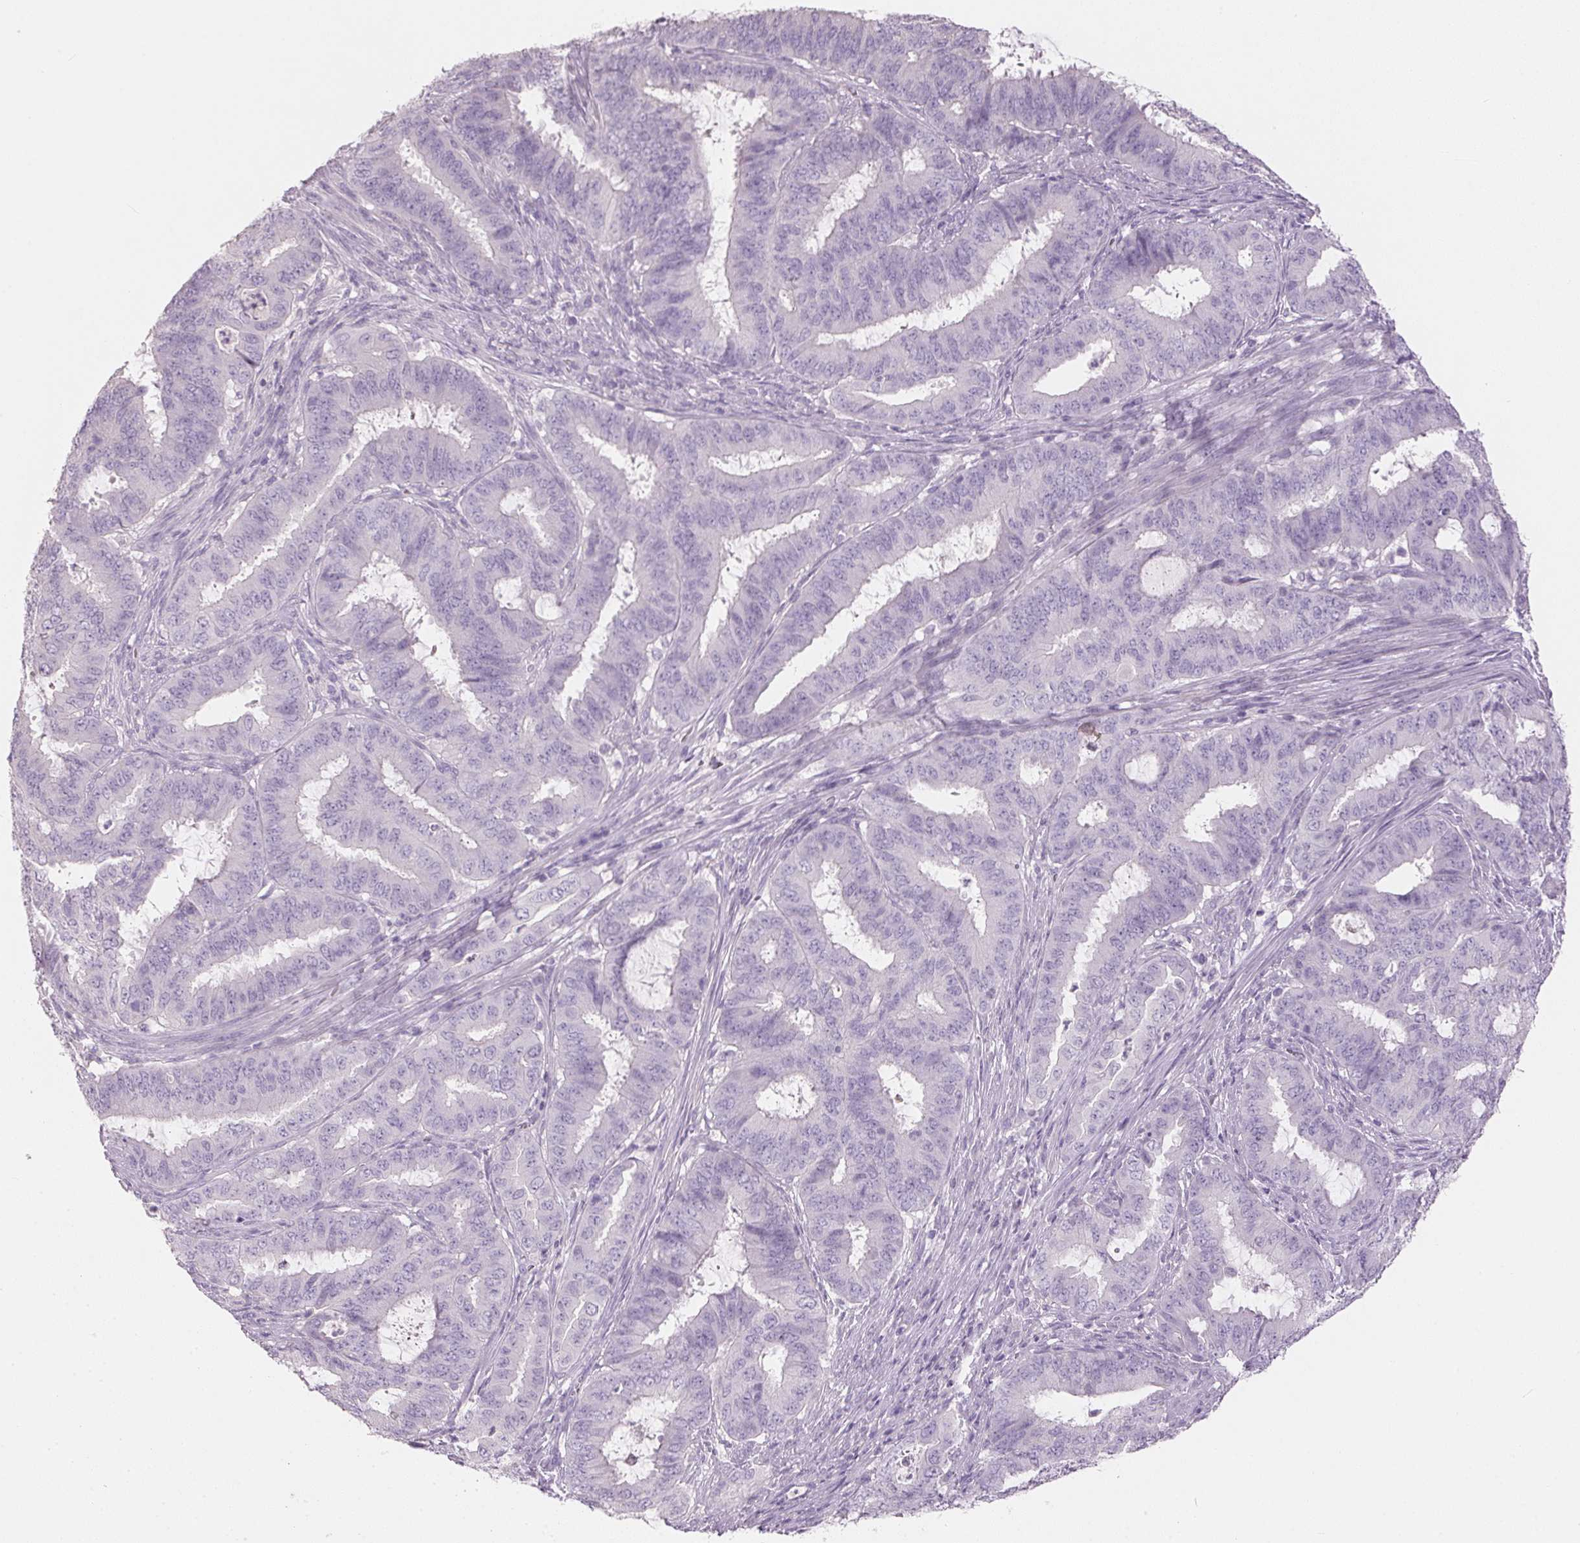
{"staining": {"intensity": "negative", "quantity": "none", "location": "none"}, "tissue": "endometrial cancer", "cell_type": "Tumor cells", "image_type": "cancer", "snomed": [{"axis": "morphology", "description": "Adenocarcinoma, NOS"}, {"axis": "topography", "description": "Endometrium"}], "caption": "Adenocarcinoma (endometrial) was stained to show a protein in brown. There is no significant staining in tumor cells. The staining was performed using DAB (3,3'-diaminobenzidine) to visualize the protein expression in brown, while the nuclei were stained in blue with hematoxylin (Magnification: 20x).", "gene": "HSD17B1", "patient": {"sex": "female", "age": 51}}